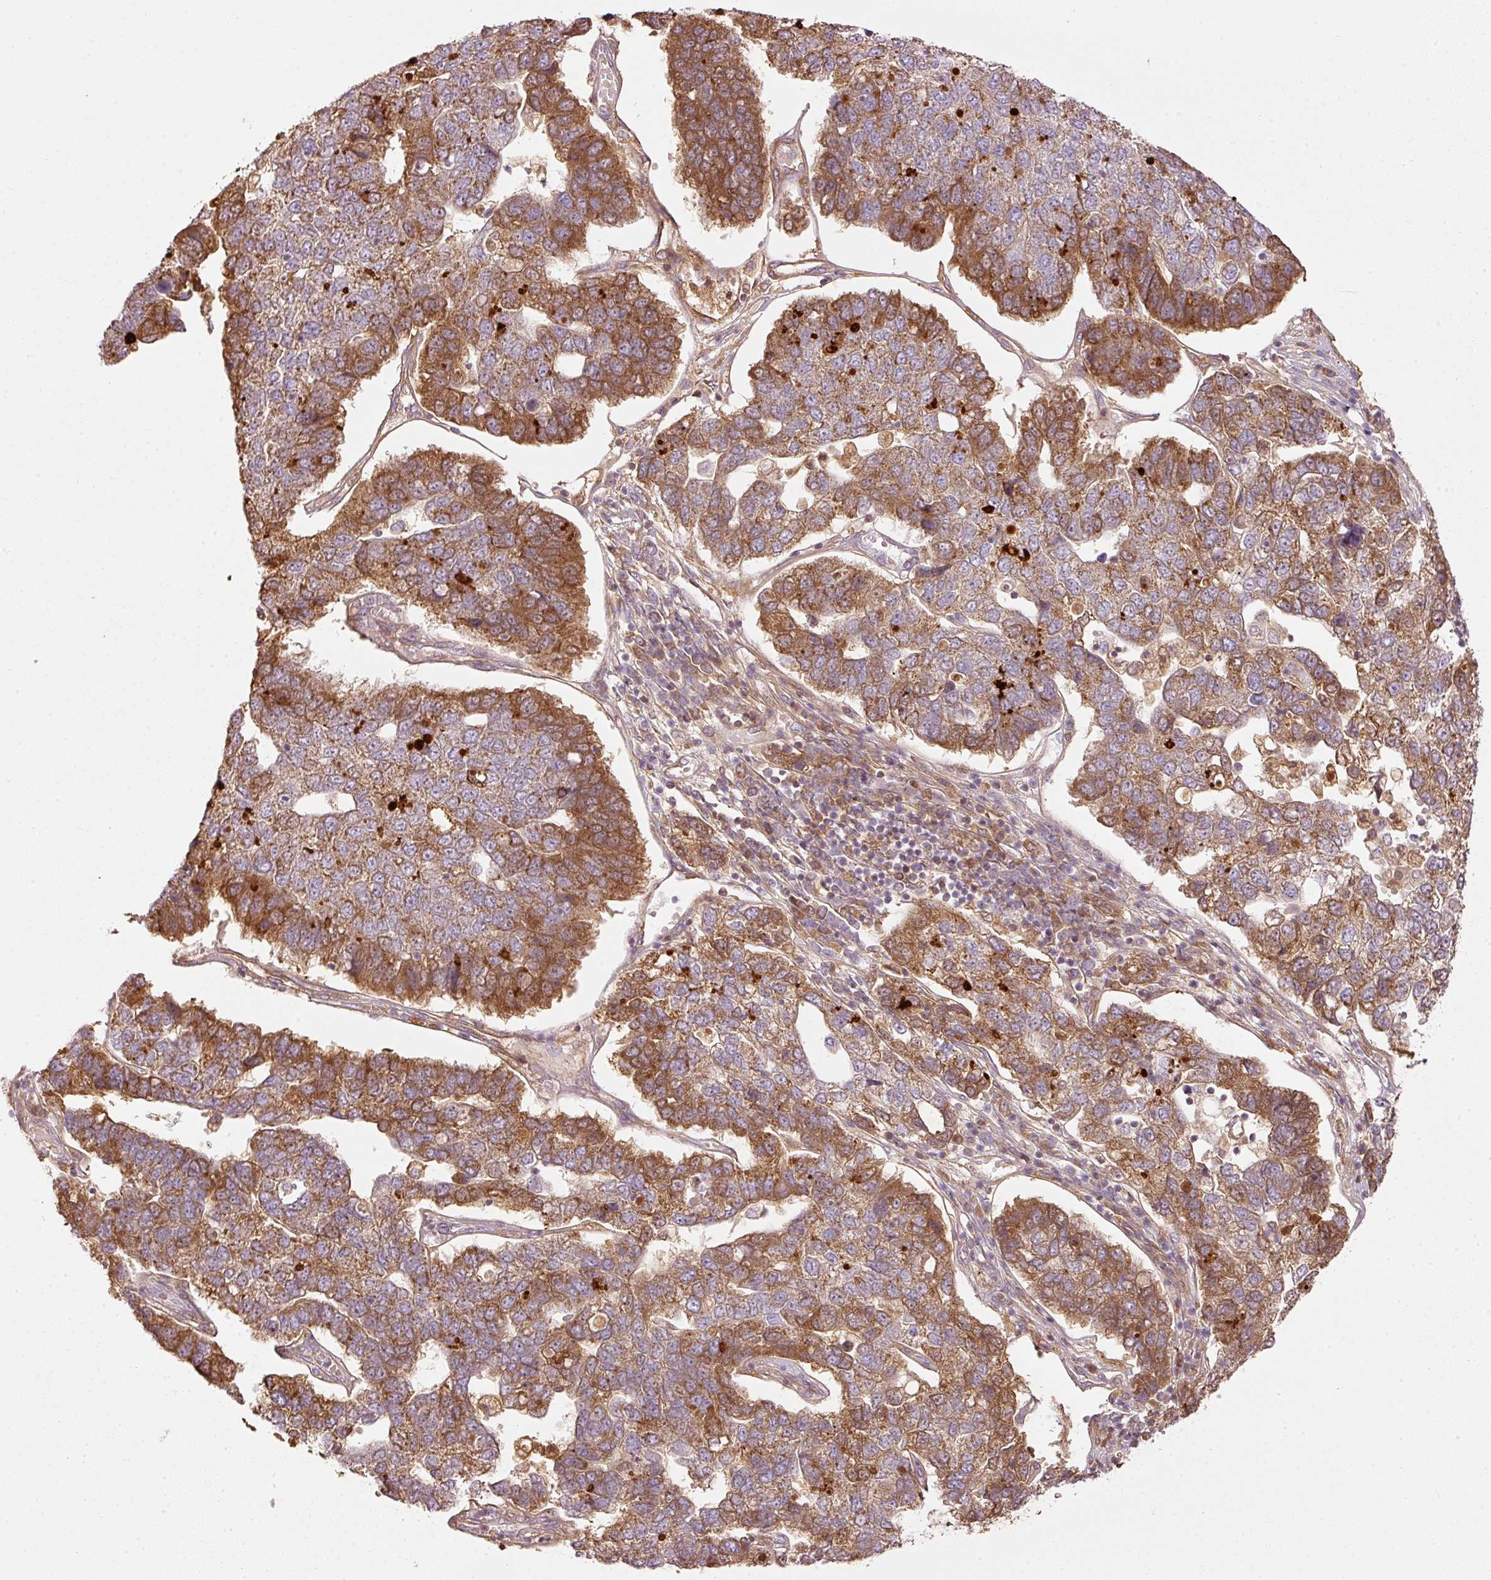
{"staining": {"intensity": "moderate", "quantity": ">75%", "location": "cytoplasmic/membranous"}, "tissue": "pancreatic cancer", "cell_type": "Tumor cells", "image_type": "cancer", "snomed": [{"axis": "morphology", "description": "Adenocarcinoma, NOS"}, {"axis": "topography", "description": "Pancreas"}], "caption": "Moderate cytoplasmic/membranous protein positivity is appreciated in approximately >75% of tumor cells in pancreatic cancer (adenocarcinoma).", "gene": "SERPING1", "patient": {"sex": "female", "age": 61}}